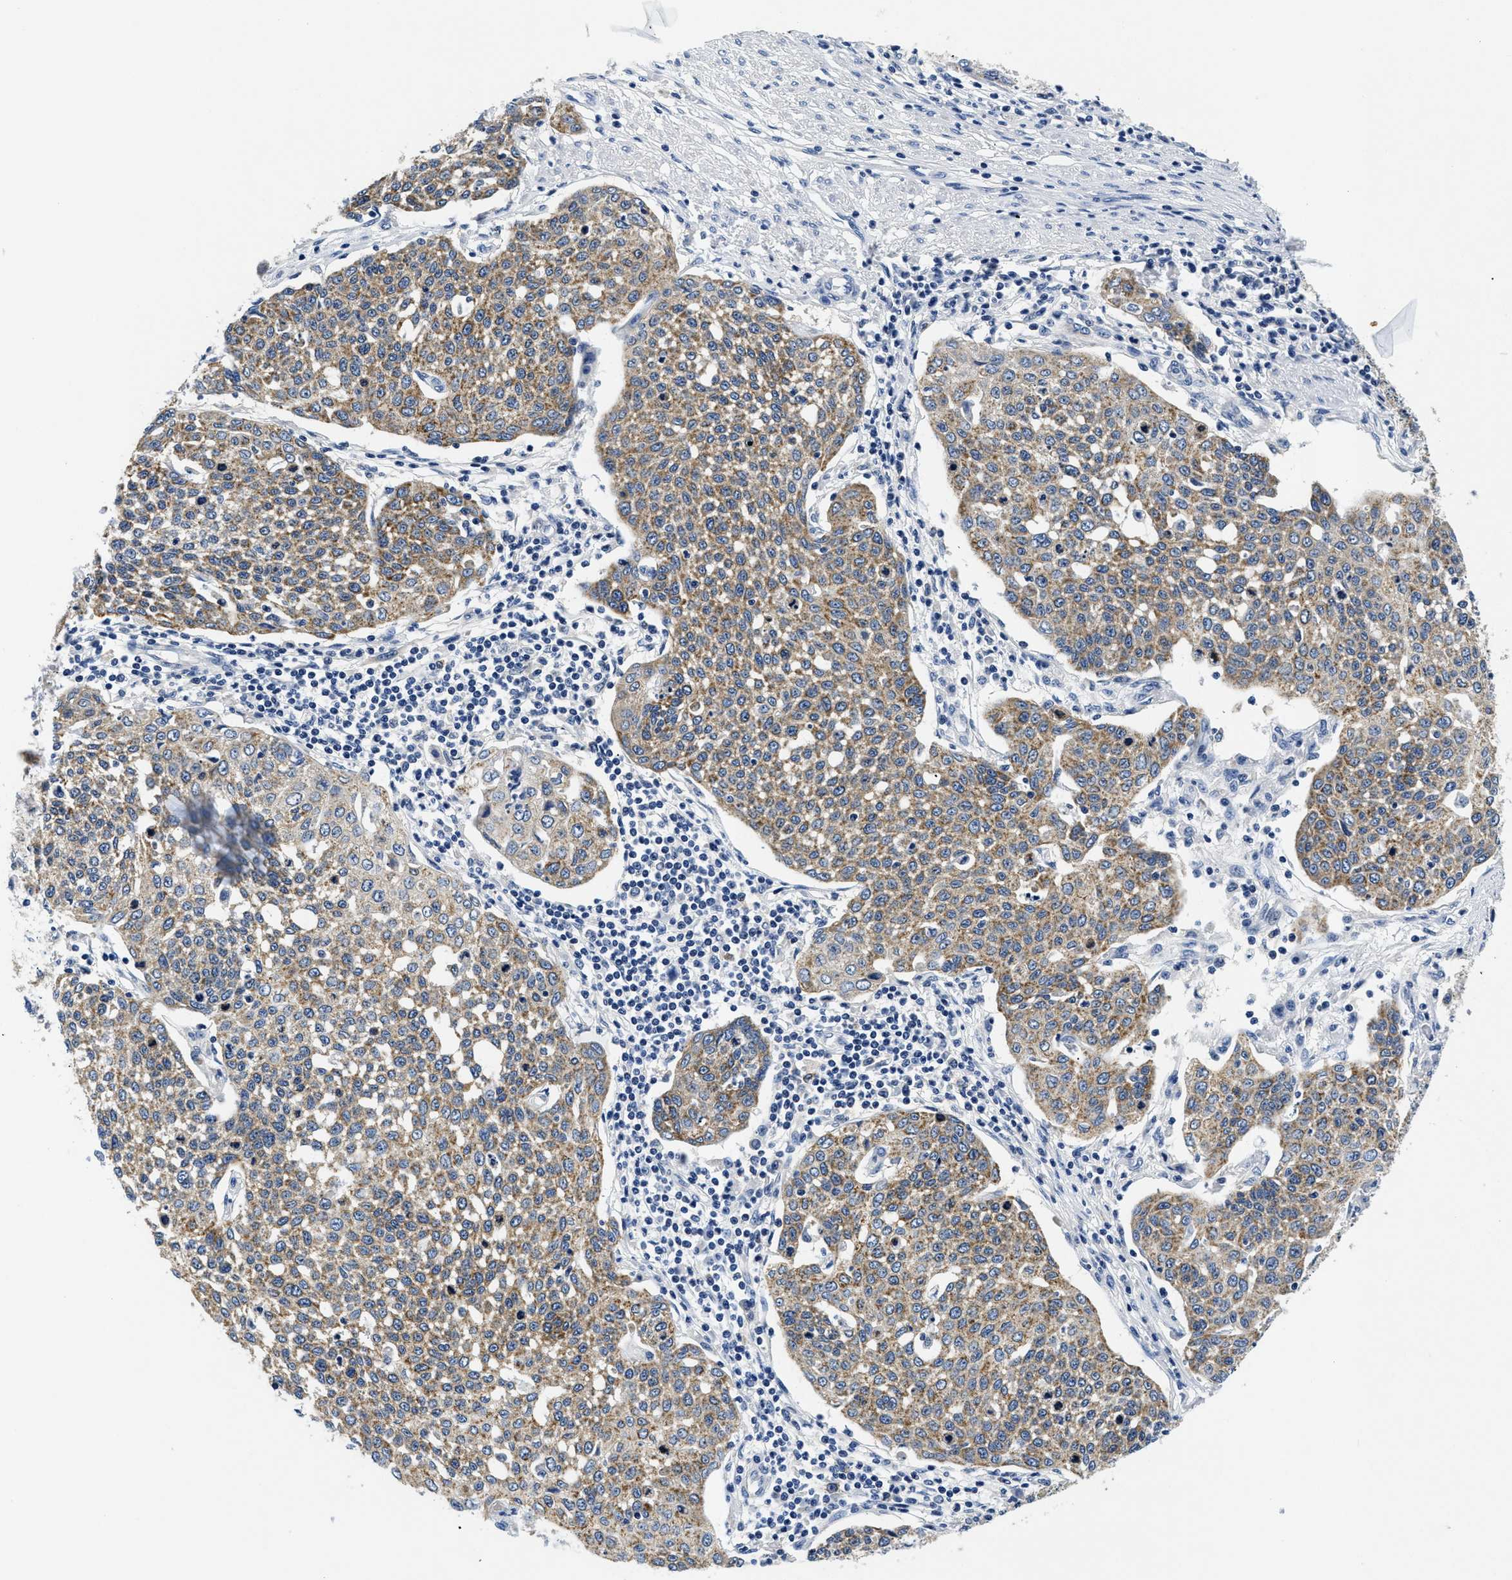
{"staining": {"intensity": "moderate", "quantity": ">75%", "location": "cytoplasmic/membranous"}, "tissue": "cervical cancer", "cell_type": "Tumor cells", "image_type": "cancer", "snomed": [{"axis": "morphology", "description": "Squamous cell carcinoma, NOS"}, {"axis": "topography", "description": "Cervix"}], "caption": "Immunohistochemistry of human cervical squamous cell carcinoma displays medium levels of moderate cytoplasmic/membranous positivity in about >75% of tumor cells.", "gene": "MEA1", "patient": {"sex": "female", "age": 34}}